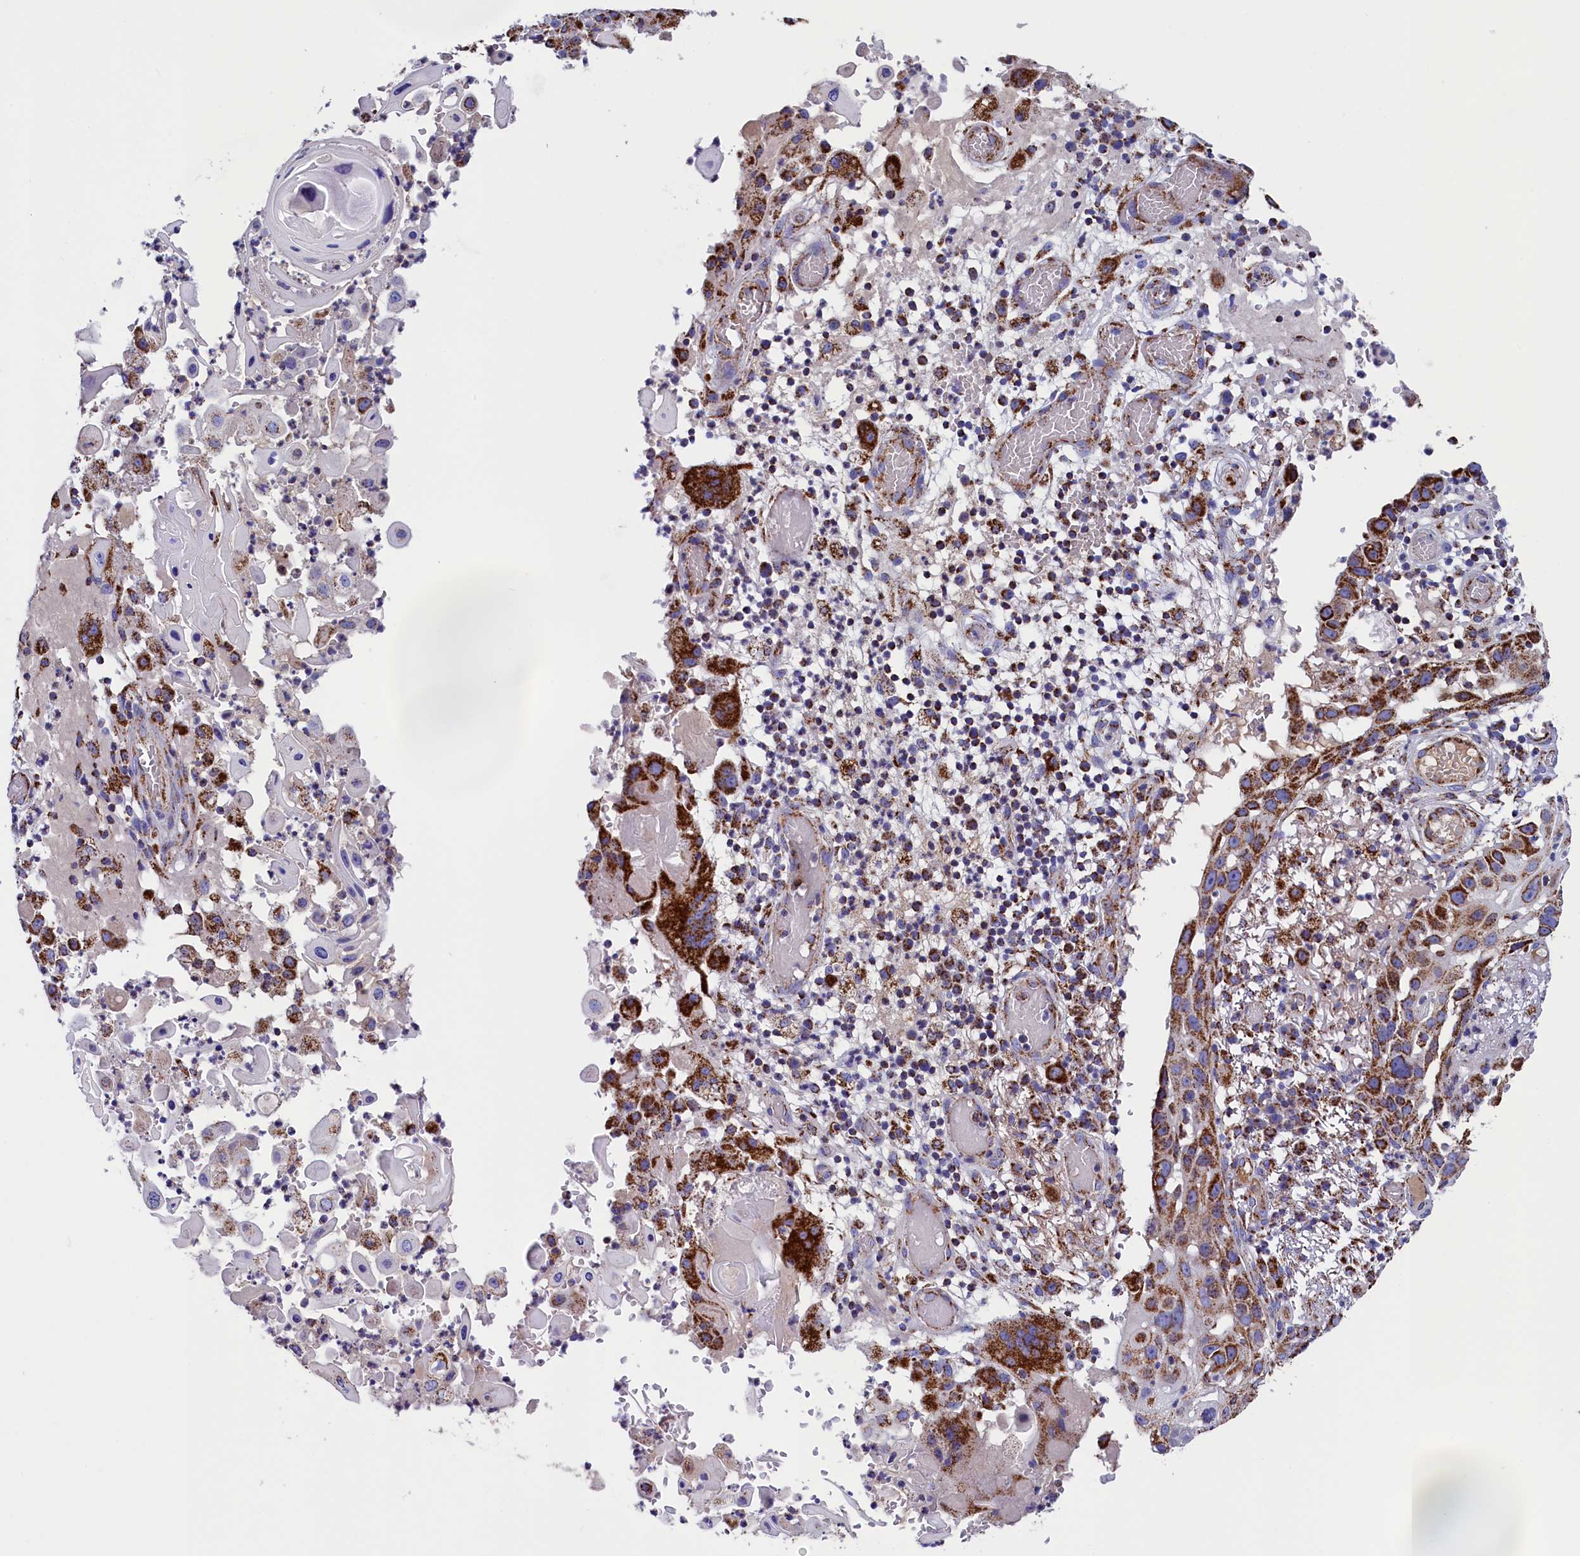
{"staining": {"intensity": "strong", "quantity": "25%-75%", "location": "cytoplasmic/membranous"}, "tissue": "skin cancer", "cell_type": "Tumor cells", "image_type": "cancer", "snomed": [{"axis": "morphology", "description": "Squamous cell carcinoma, NOS"}, {"axis": "topography", "description": "Skin"}], "caption": "IHC of human skin cancer (squamous cell carcinoma) exhibits high levels of strong cytoplasmic/membranous expression in approximately 25%-75% of tumor cells.", "gene": "SLC39A3", "patient": {"sex": "female", "age": 44}}